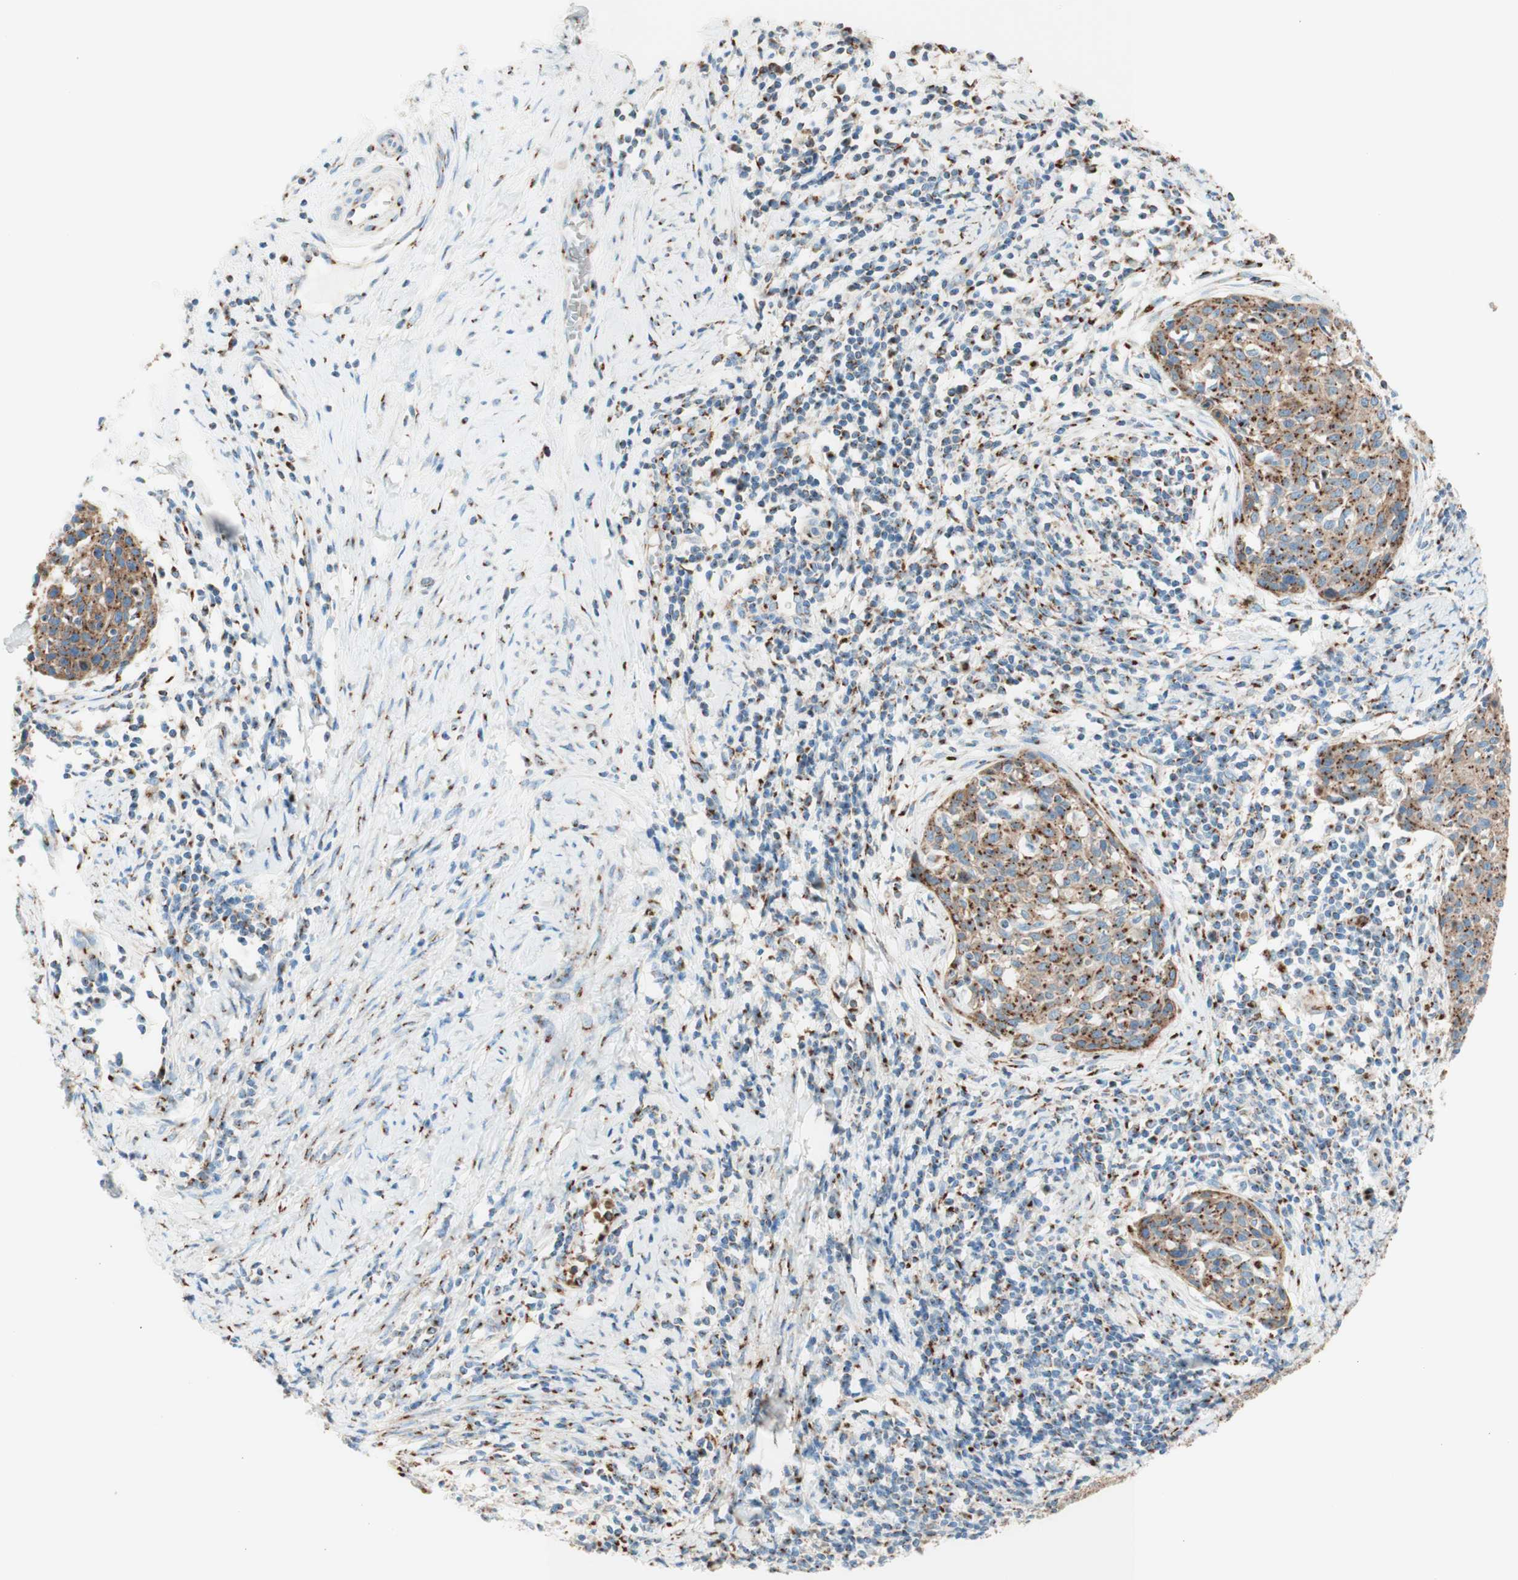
{"staining": {"intensity": "strong", "quantity": ">75%", "location": "cytoplasmic/membranous"}, "tissue": "cervical cancer", "cell_type": "Tumor cells", "image_type": "cancer", "snomed": [{"axis": "morphology", "description": "Squamous cell carcinoma, NOS"}, {"axis": "topography", "description": "Cervix"}], "caption": "Protein expression analysis of cervical cancer demonstrates strong cytoplasmic/membranous expression in approximately >75% of tumor cells. Immunohistochemistry stains the protein in brown and the nuclei are stained blue.", "gene": "GOLGB1", "patient": {"sex": "female", "age": 38}}